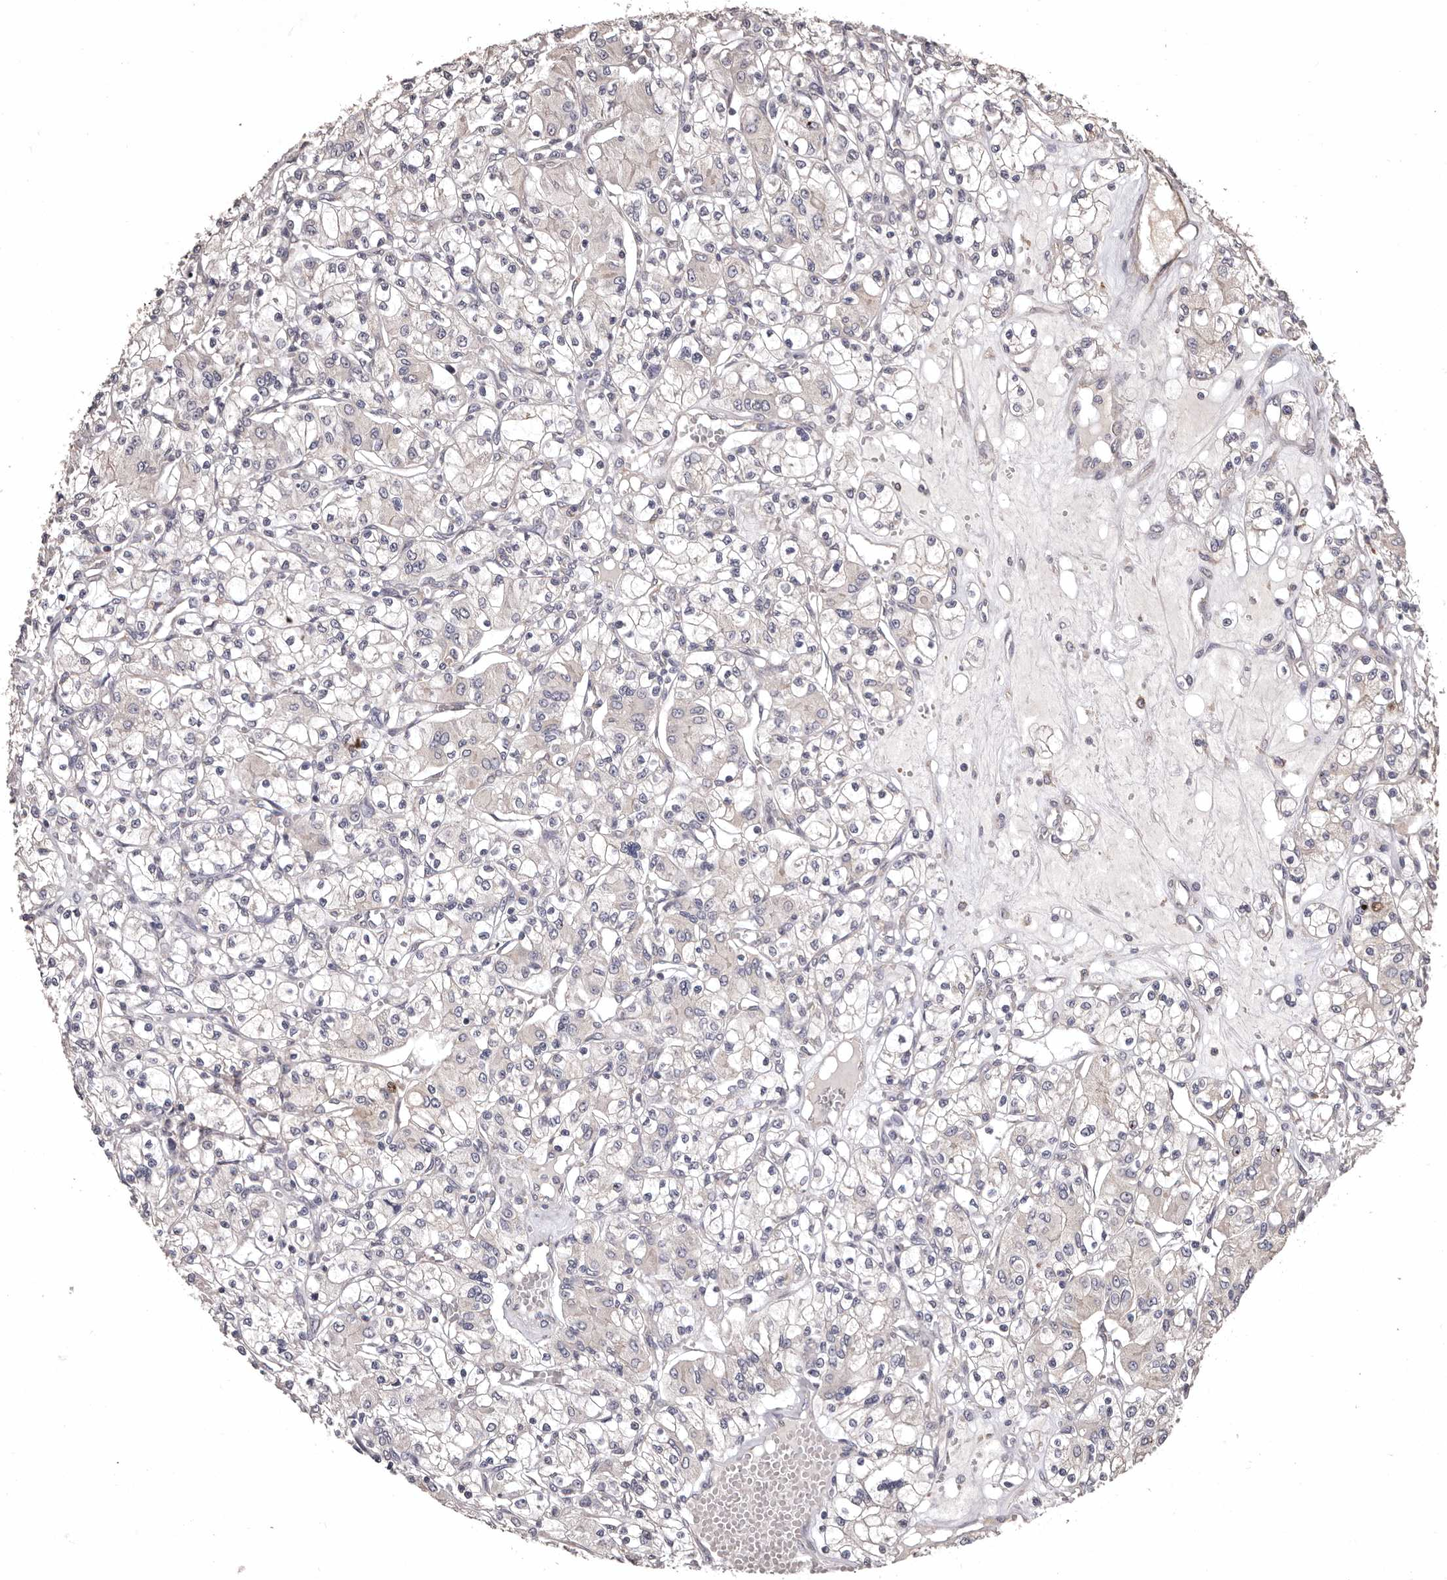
{"staining": {"intensity": "negative", "quantity": "none", "location": "none"}, "tissue": "renal cancer", "cell_type": "Tumor cells", "image_type": "cancer", "snomed": [{"axis": "morphology", "description": "Adenocarcinoma, NOS"}, {"axis": "topography", "description": "Kidney"}], "caption": "Immunohistochemistry image of neoplastic tissue: renal cancer stained with DAB (3,3'-diaminobenzidine) exhibits no significant protein positivity in tumor cells. The staining was performed using DAB to visualize the protein expression in brown, while the nuclei were stained in blue with hematoxylin (Magnification: 20x).", "gene": "ETNK1", "patient": {"sex": "female", "age": 59}}